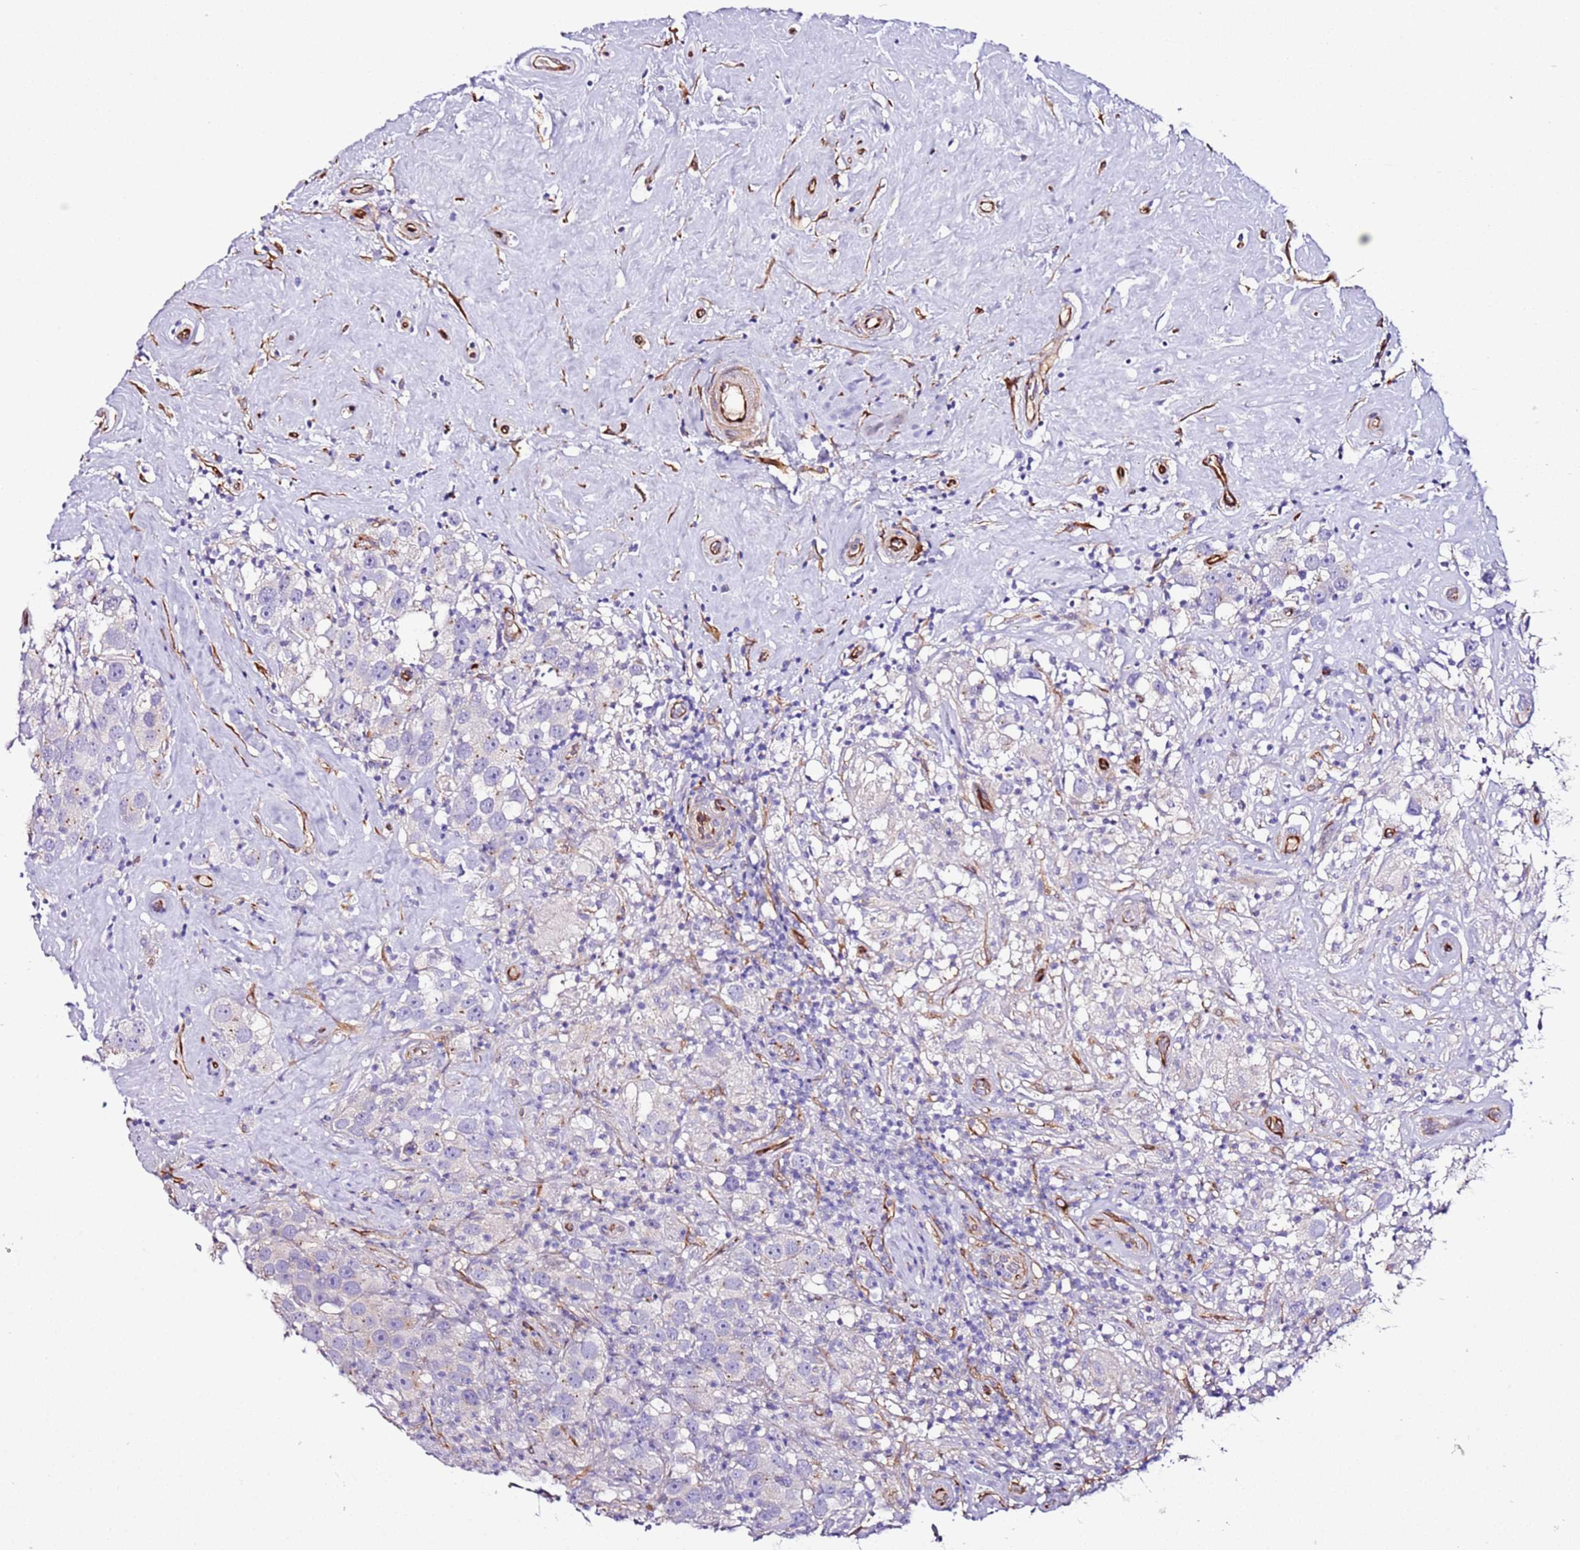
{"staining": {"intensity": "negative", "quantity": "none", "location": "none"}, "tissue": "testis cancer", "cell_type": "Tumor cells", "image_type": "cancer", "snomed": [{"axis": "morphology", "description": "Seminoma, NOS"}, {"axis": "topography", "description": "Testis"}], "caption": "This is an IHC micrograph of seminoma (testis). There is no staining in tumor cells.", "gene": "FAM174C", "patient": {"sex": "male", "age": 49}}